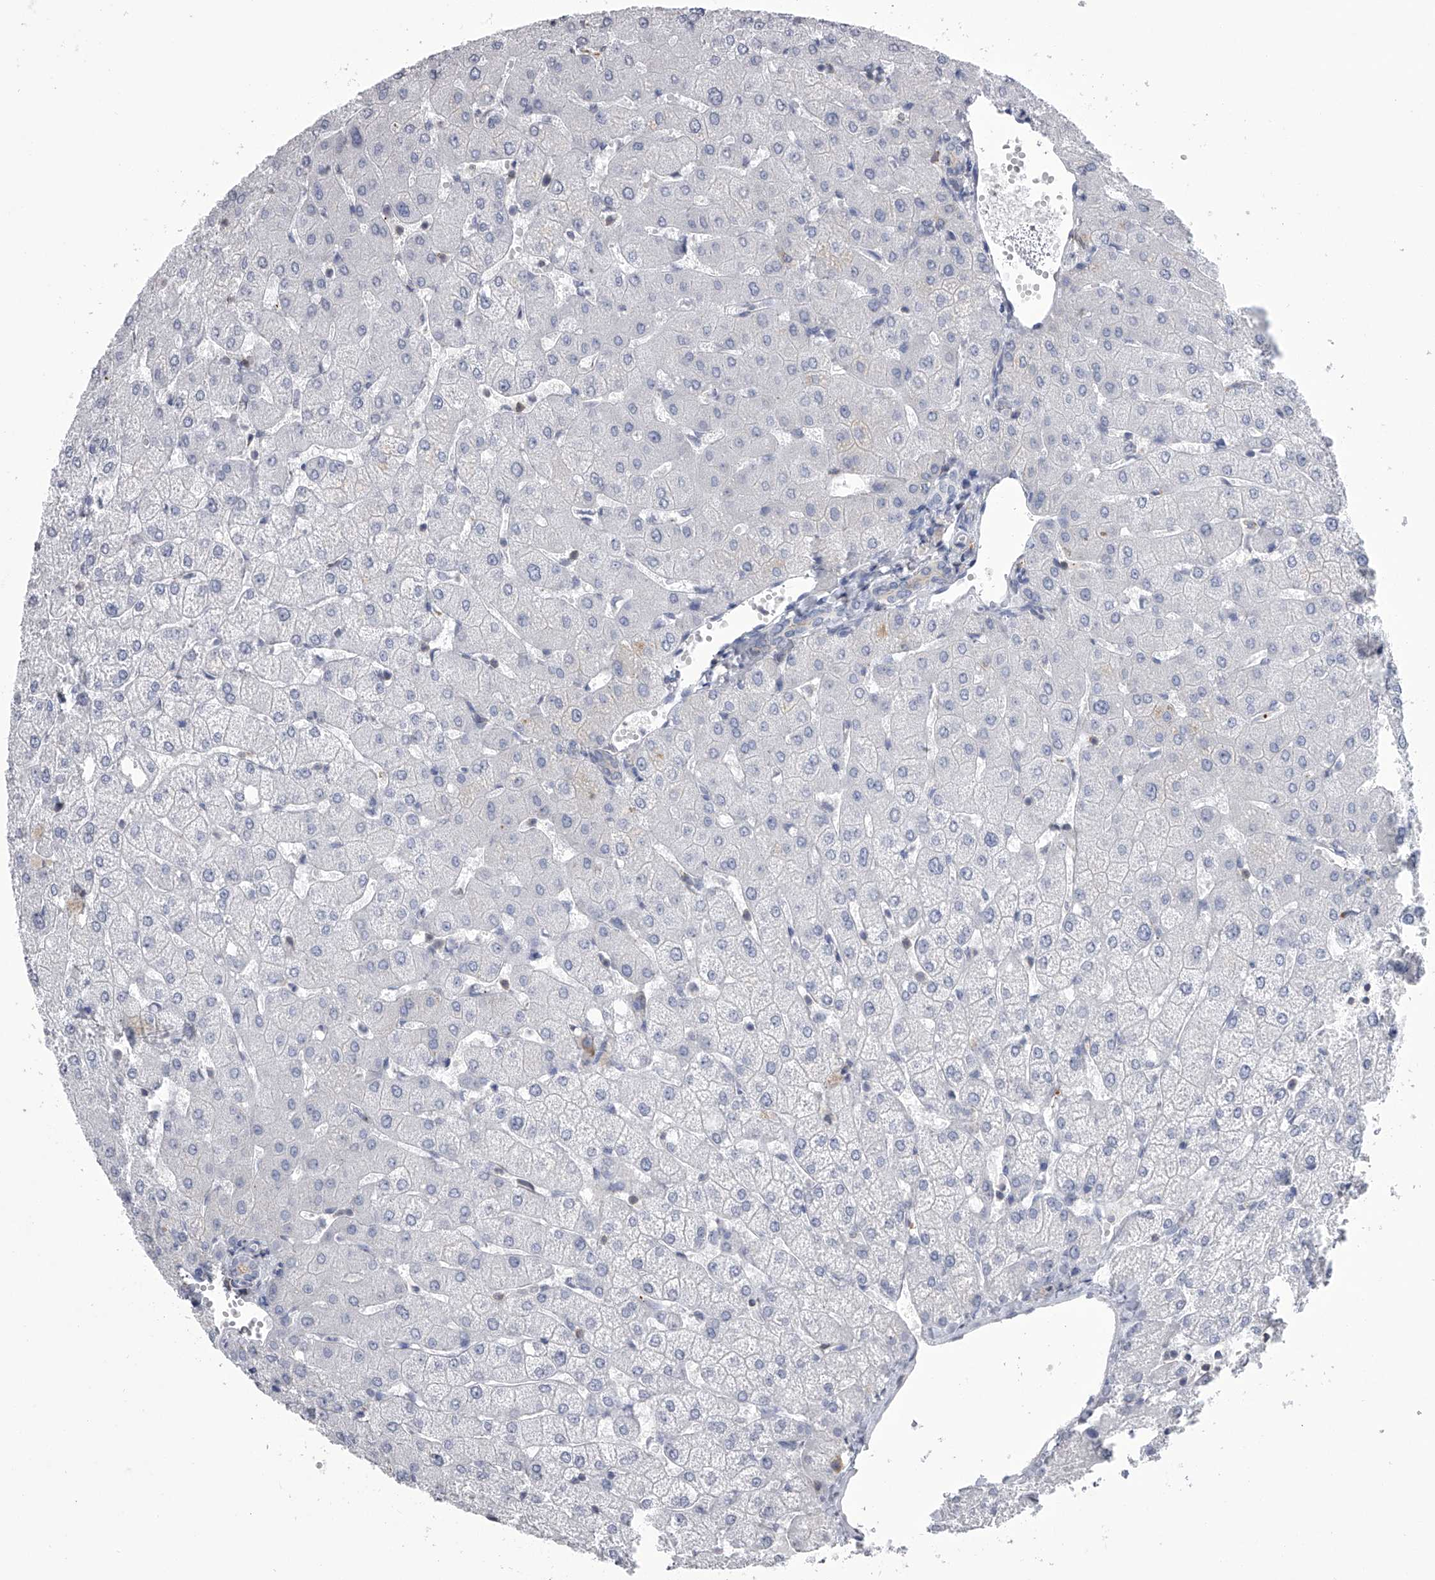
{"staining": {"intensity": "negative", "quantity": "none", "location": "none"}, "tissue": "liver", "cell_type": "Cholangiocytes", "image_type": "normal", "snomed": [{"axis": "morphology", "description": "Normal tissue, NOS"}, {"axis": "topography", "description": "Liver"}], "caption": "DAB (3,3'-diaminobenzidine) immunohistochemical staining of benign human liver exhibits no significant expression in cholangiocytes. (Immunohistochemistry, brightfield microscopy, high magnification).", "gene": "TASP1", "patient": {"sex": "female", "age": 54}}